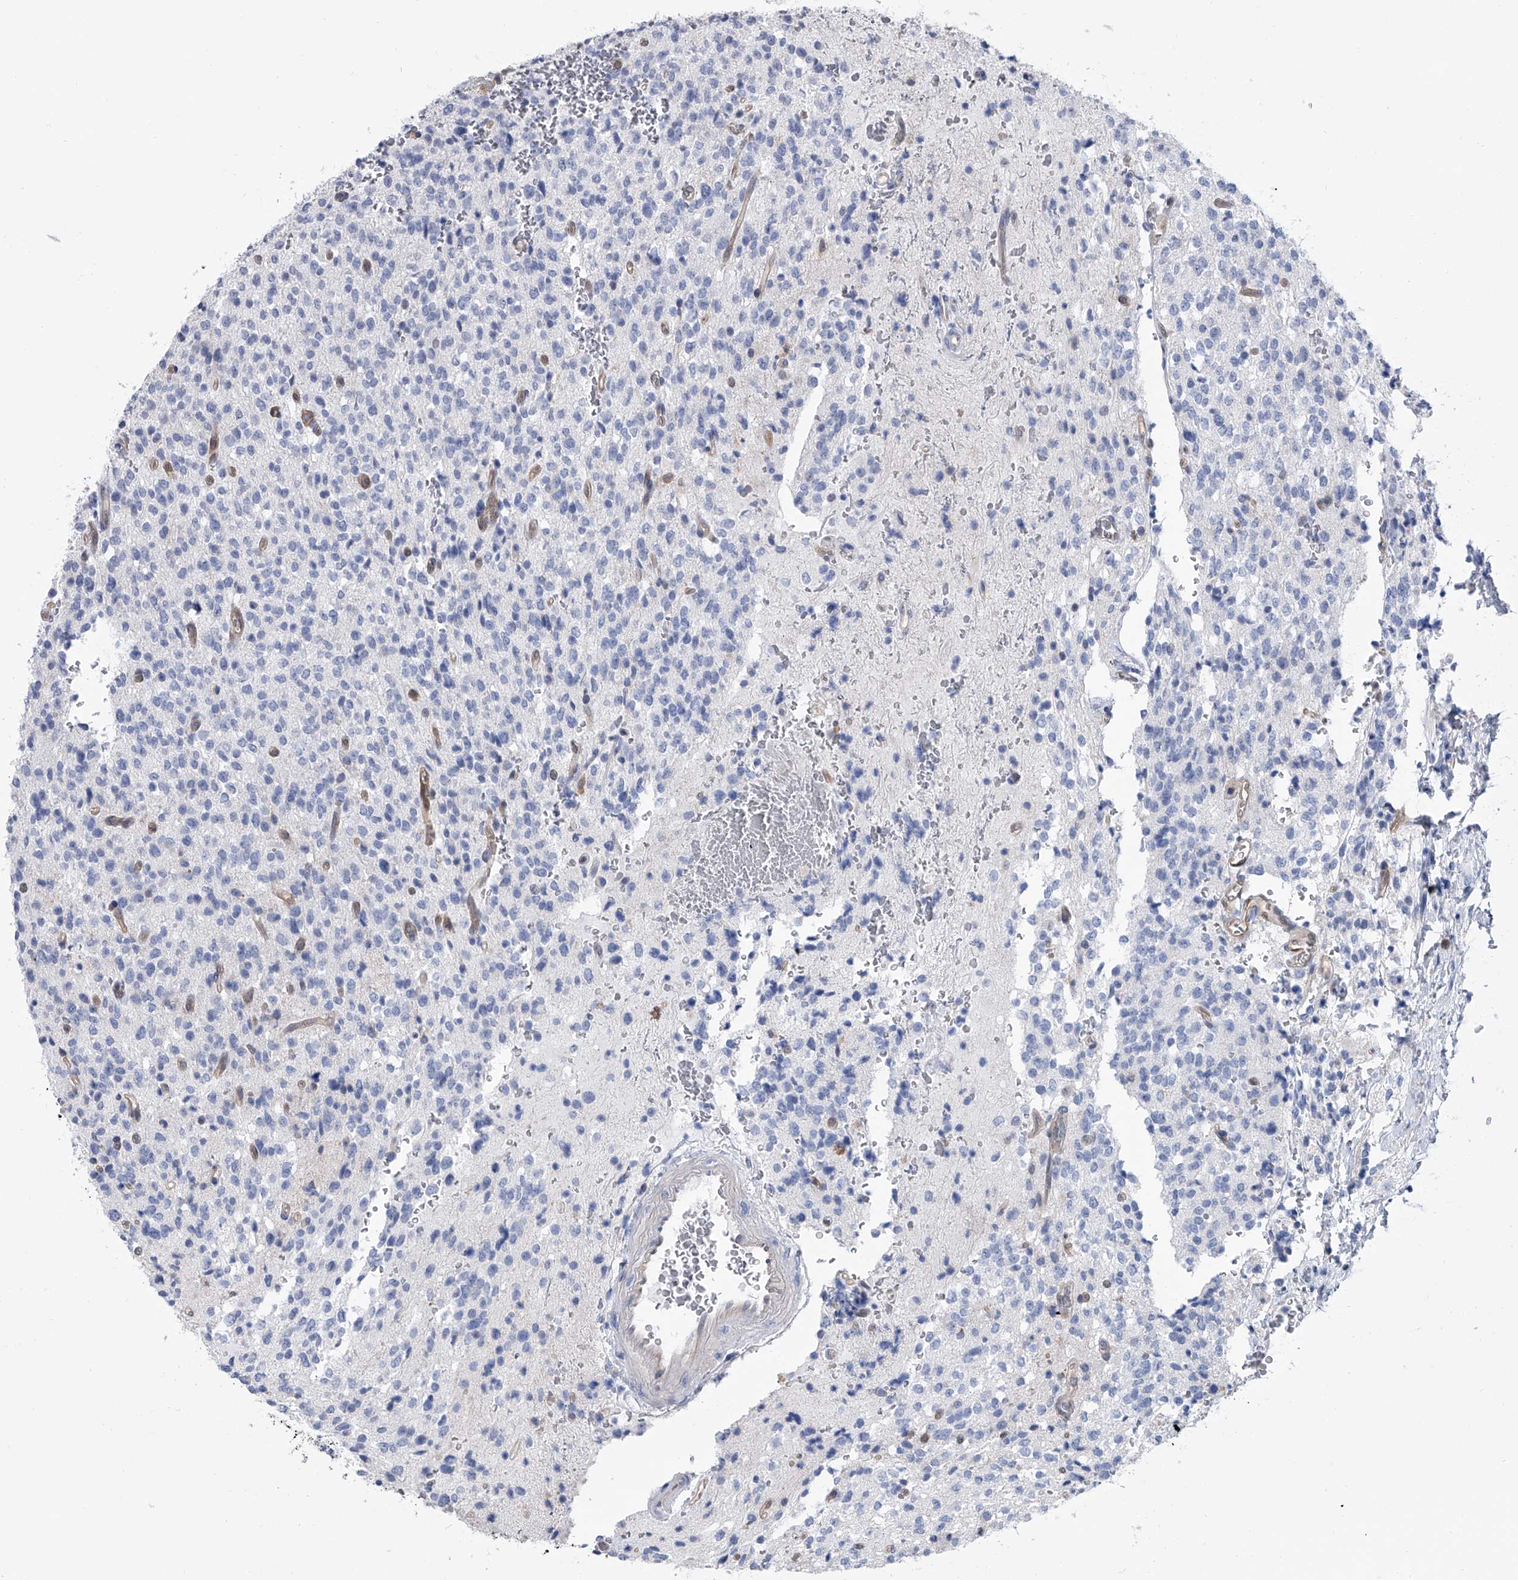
{"staining": {"intensity": "negative", "quantity": "none", "location": "none"}, "tissue": "glioma", "cell_type": "Tumor cells", "image_type": "cancer", "snomed": [{"axis": "morphology", "description": "Glioma, malignant, High grade"}, {"axis": "topography", "description": "Brain"}], "caption": "High power microscopy photomicrograph of an immunohistochemistry (IHC) image of malignant glioma (high-grade), revealing no significant expression in tumor cells.", "gene": "SERPINB9", "patient": {"sex": "male", "age": 34}}